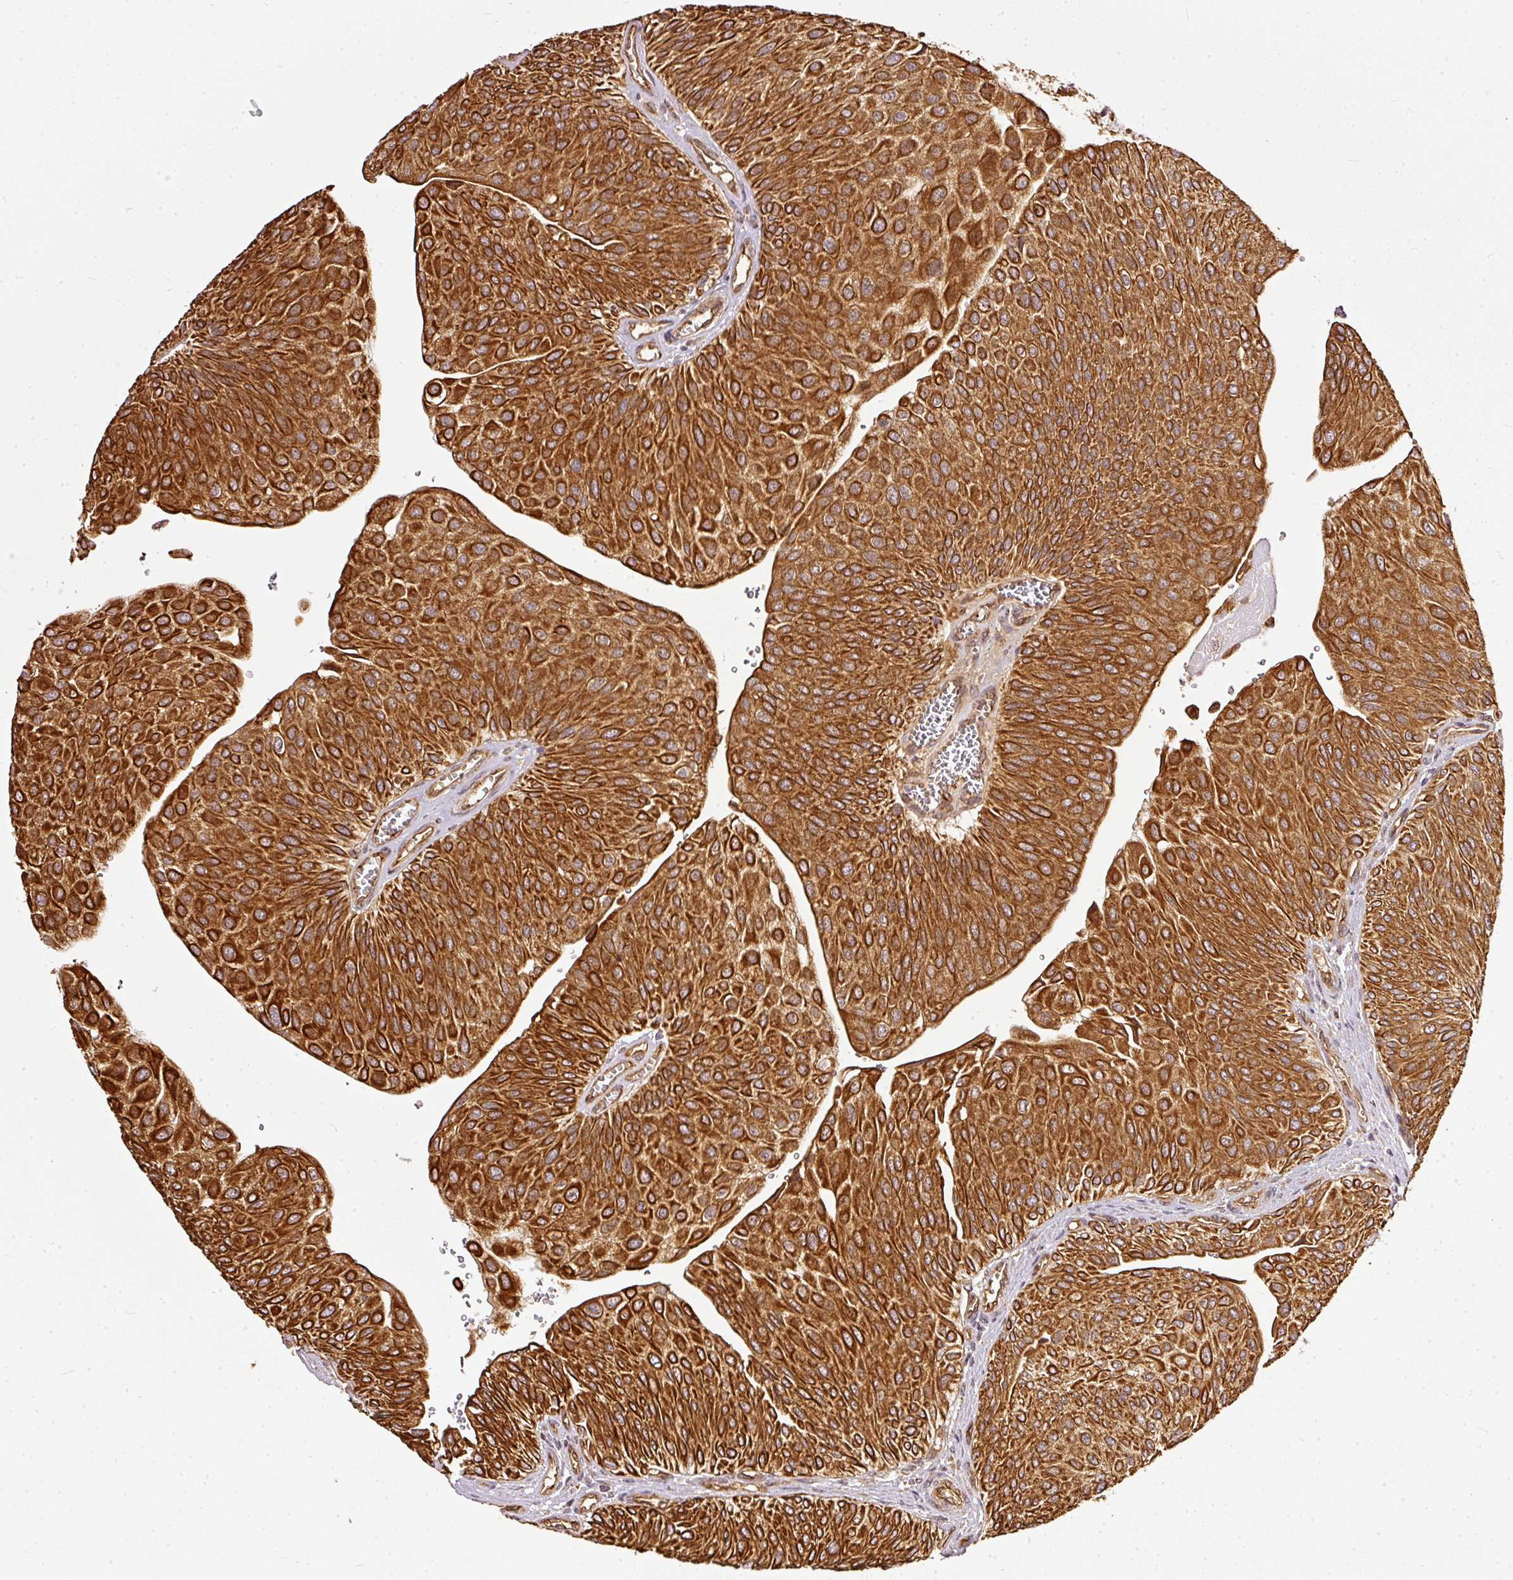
{"staining": {"intensity": "strong", "quantity": ">75%", "location": "cytoplasmic/membranous"}, "tissue": "urothelial cancer", "cell_type": "Tumor cells", "image_type": "cancer", "snomed": [{"axis": "morphology", "description": "Urothelial carcinoma, NOS"}, {"axis": "topography", "description": "Urinary bladder"}], "caption": "Immunohistochemical staining of human urothelial cancer reveals strong cytoplasmic/membranous protein staining in about >75% of tumor cells.", "gene": "MIF4GD", "patient": {"sex": "male", "age": 67}}